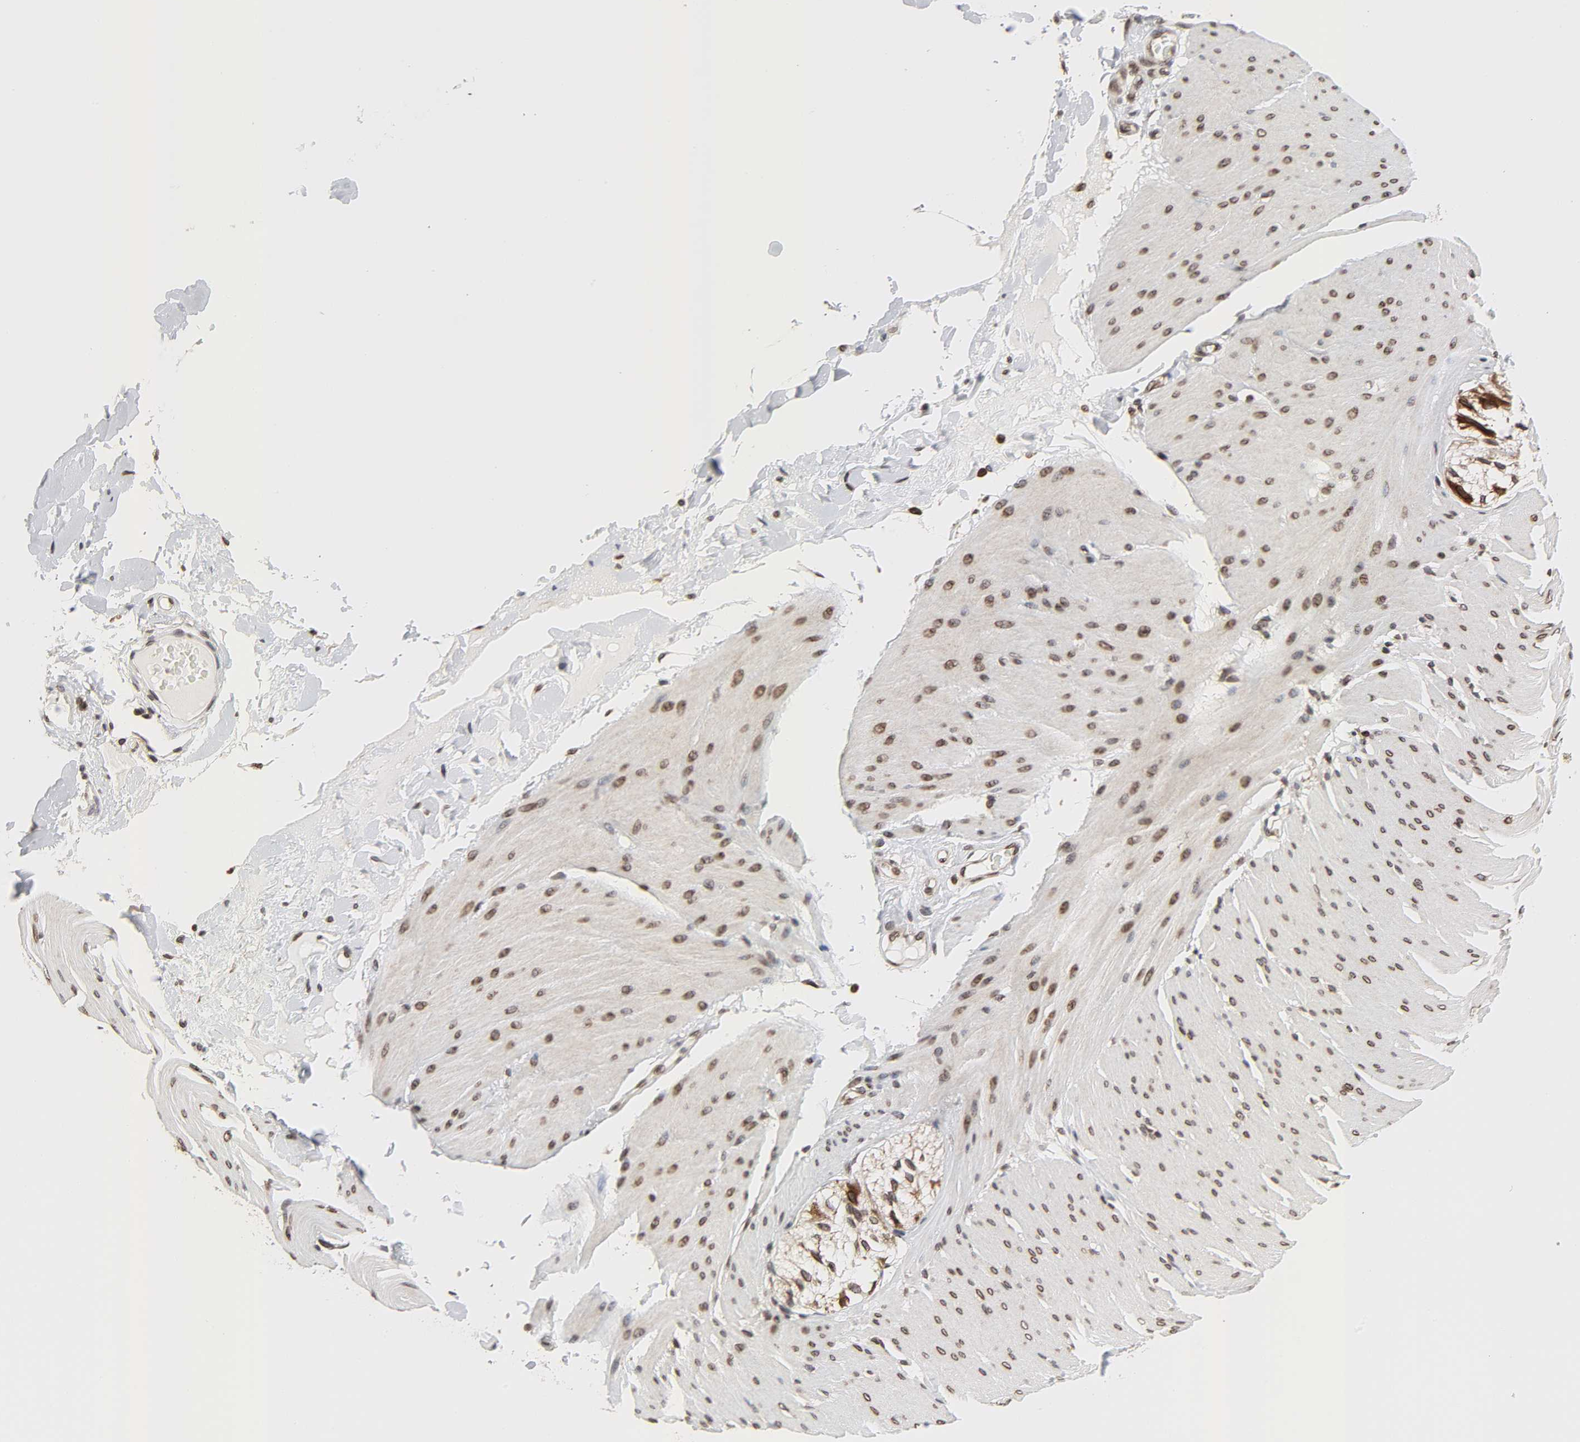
{"staining": {"intensity": "moderate", "quantity": ">75%", "location": "cytoplasmic/membranous,nuclear"}, "tissue": "smooth muscle", "cell_type": "Smooth muscle cells", "image_type": "normal", "snomed": [{"axis": "morphology", "description": "Normal tissue, NOS"}, {"axis": "topography", "description": "Smooth muscle"}, {"axis": "topography", "description": "Colon"}], "caption": "A high-resolution image shows IHC staining of benign smooth muscle, which displays moderate cytoplasmic/membranous,nuclear positivity in about >75% of smooth muscle cells.", "gene": "RANGAP1", "patient": {"sex": "male", "age": 67}}